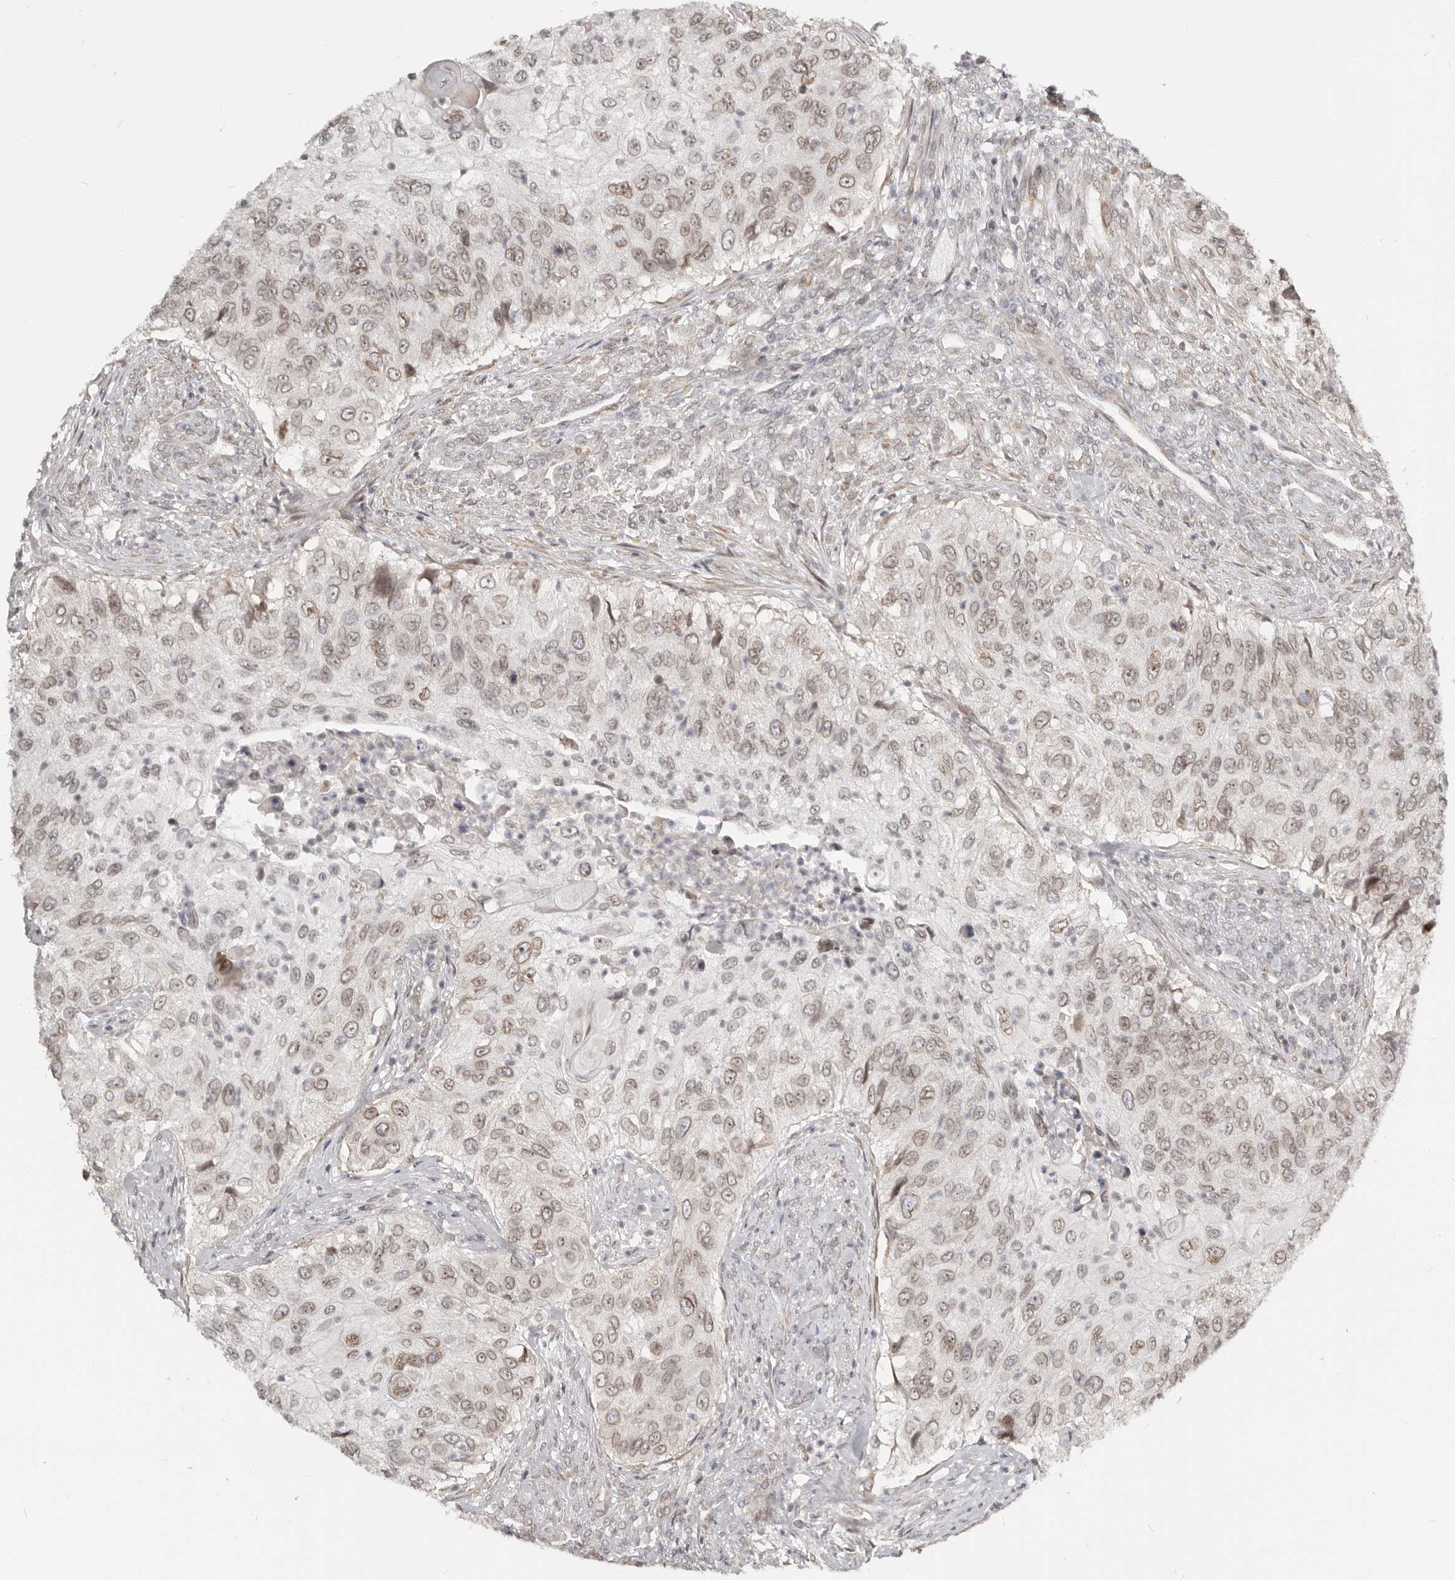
{"staining": {"intensity": "weak", "quantity": "25%-75%", "location": "cytoplasmic/membranous,nuclear"}, "tissue": "urothelial cancer", "cell_type": "Tumor cells", "image_type": "cancer", "snomed": [{"axis": "morphology", "description": "Urothelial carcinoma, High grade"}, {"axis": "topography", "description": "Urinary bladder"}], "caption": "Immunohistochemistry image of urothelial cancer stained for a protein (brown), which reveals low levels of weak cytoplasmic/membranous and nuclear expression in about 25%-75% of tumor cells.", "gene": "NUP153", "patient": {"sex": "female", "age": 60}}